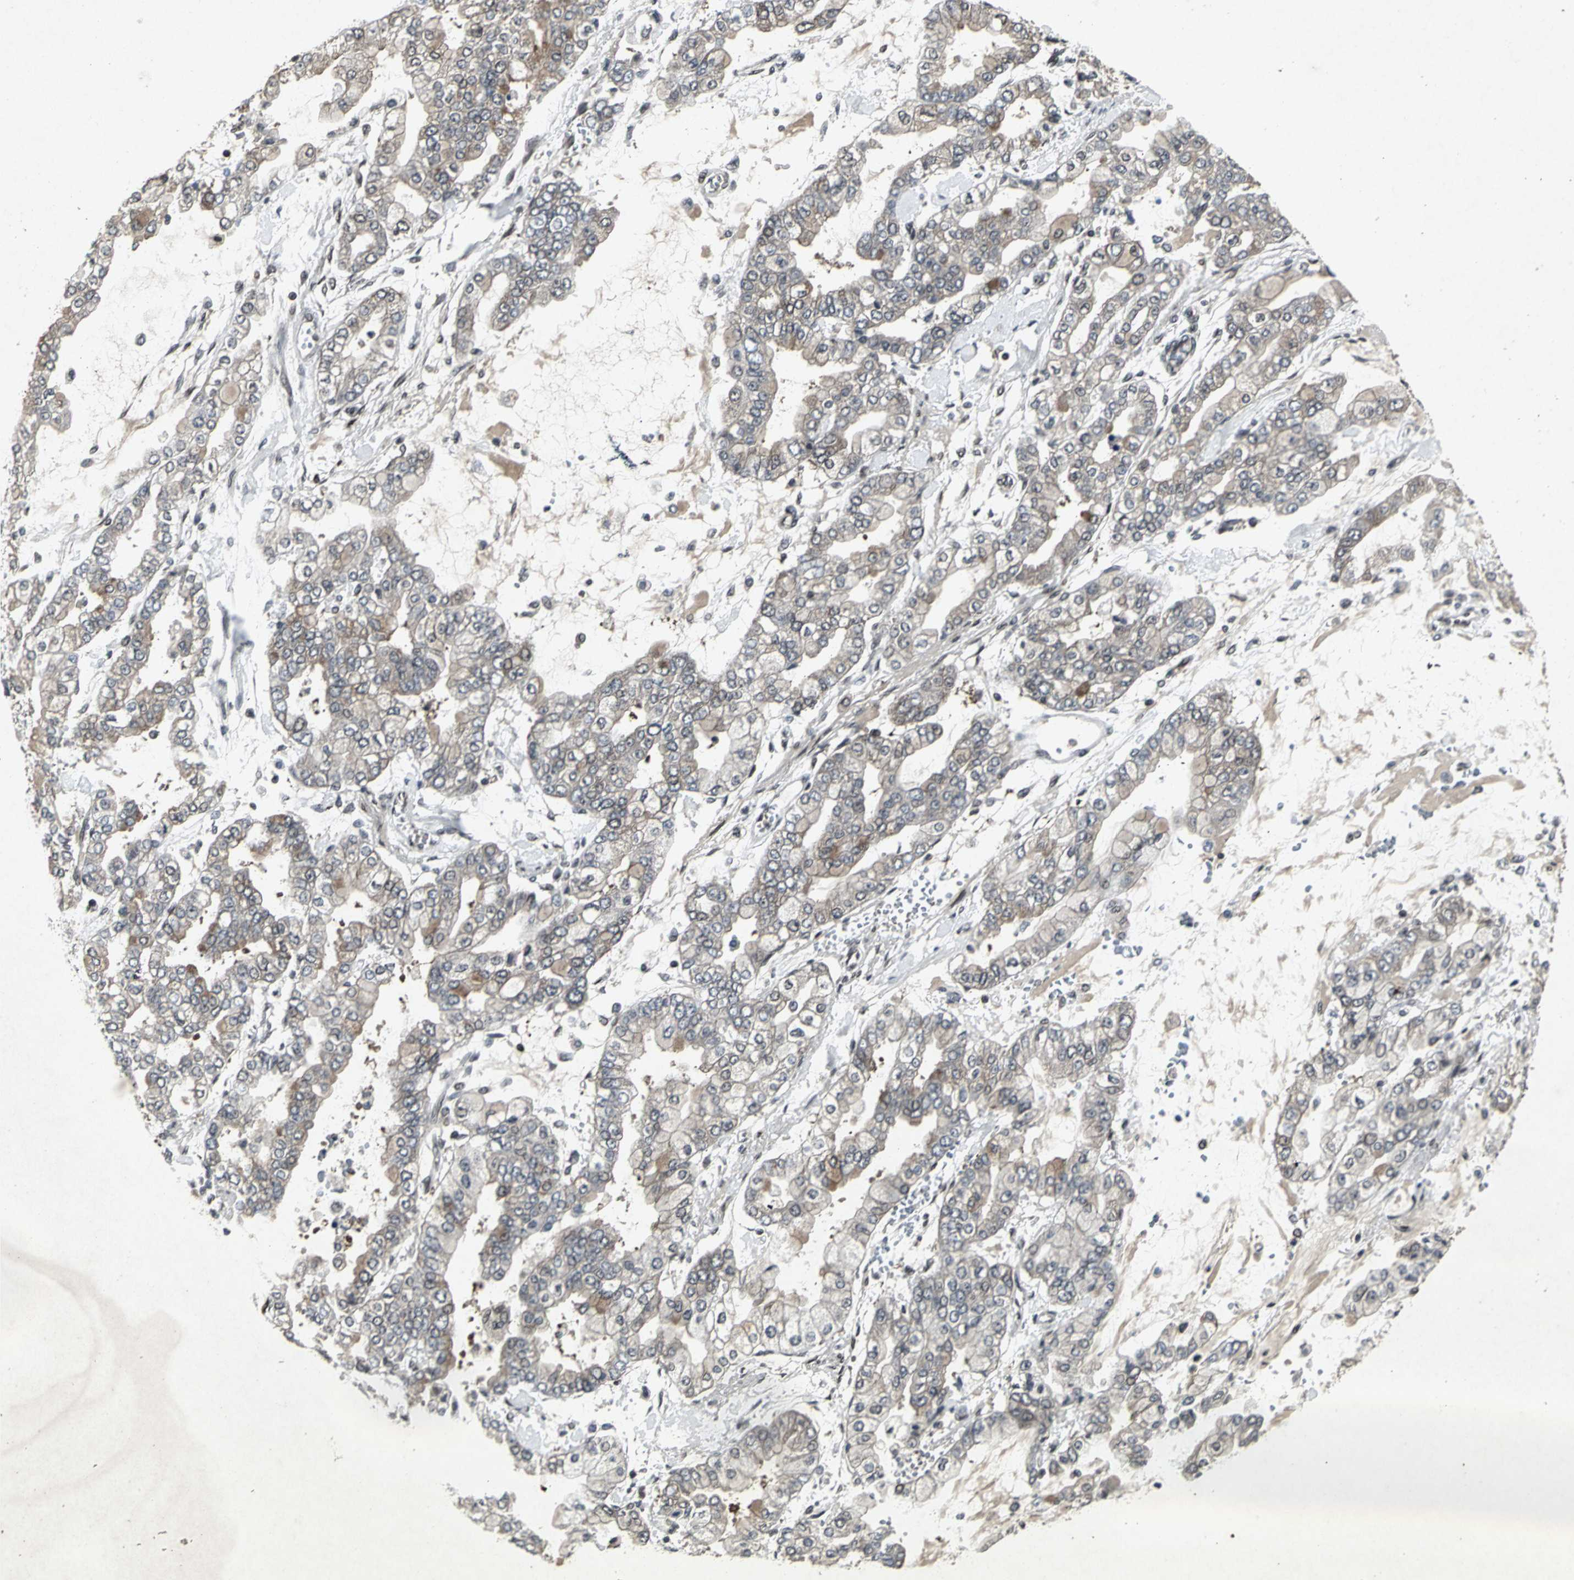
{"staining": {"intensity": "weak", "quantity": "25%-75%", "location": "cytoplasmic/membranous"}, "tissue": "stomach cancer", "cell_type": "Tumor cells", "image_type": "cancer", "snomed": [{"axis": "morphology", "description": "Normal tissue, NOS"}, {"axis": "morphology", "description": "Adenocarcinoma, NOS"}, {"axis": "topography", "description": "Stomach, upper"}, {"axis": "topography", "description": "Stomach"}], "caption": "Protein expression analysis of stomach adenocarcinoma exhibits weak cytoplasmic/membranous positivity in approximately 25%-75% of tumor cells.", "gene": "SH2B3", "patient": {"sex": "male", "age": 76}}